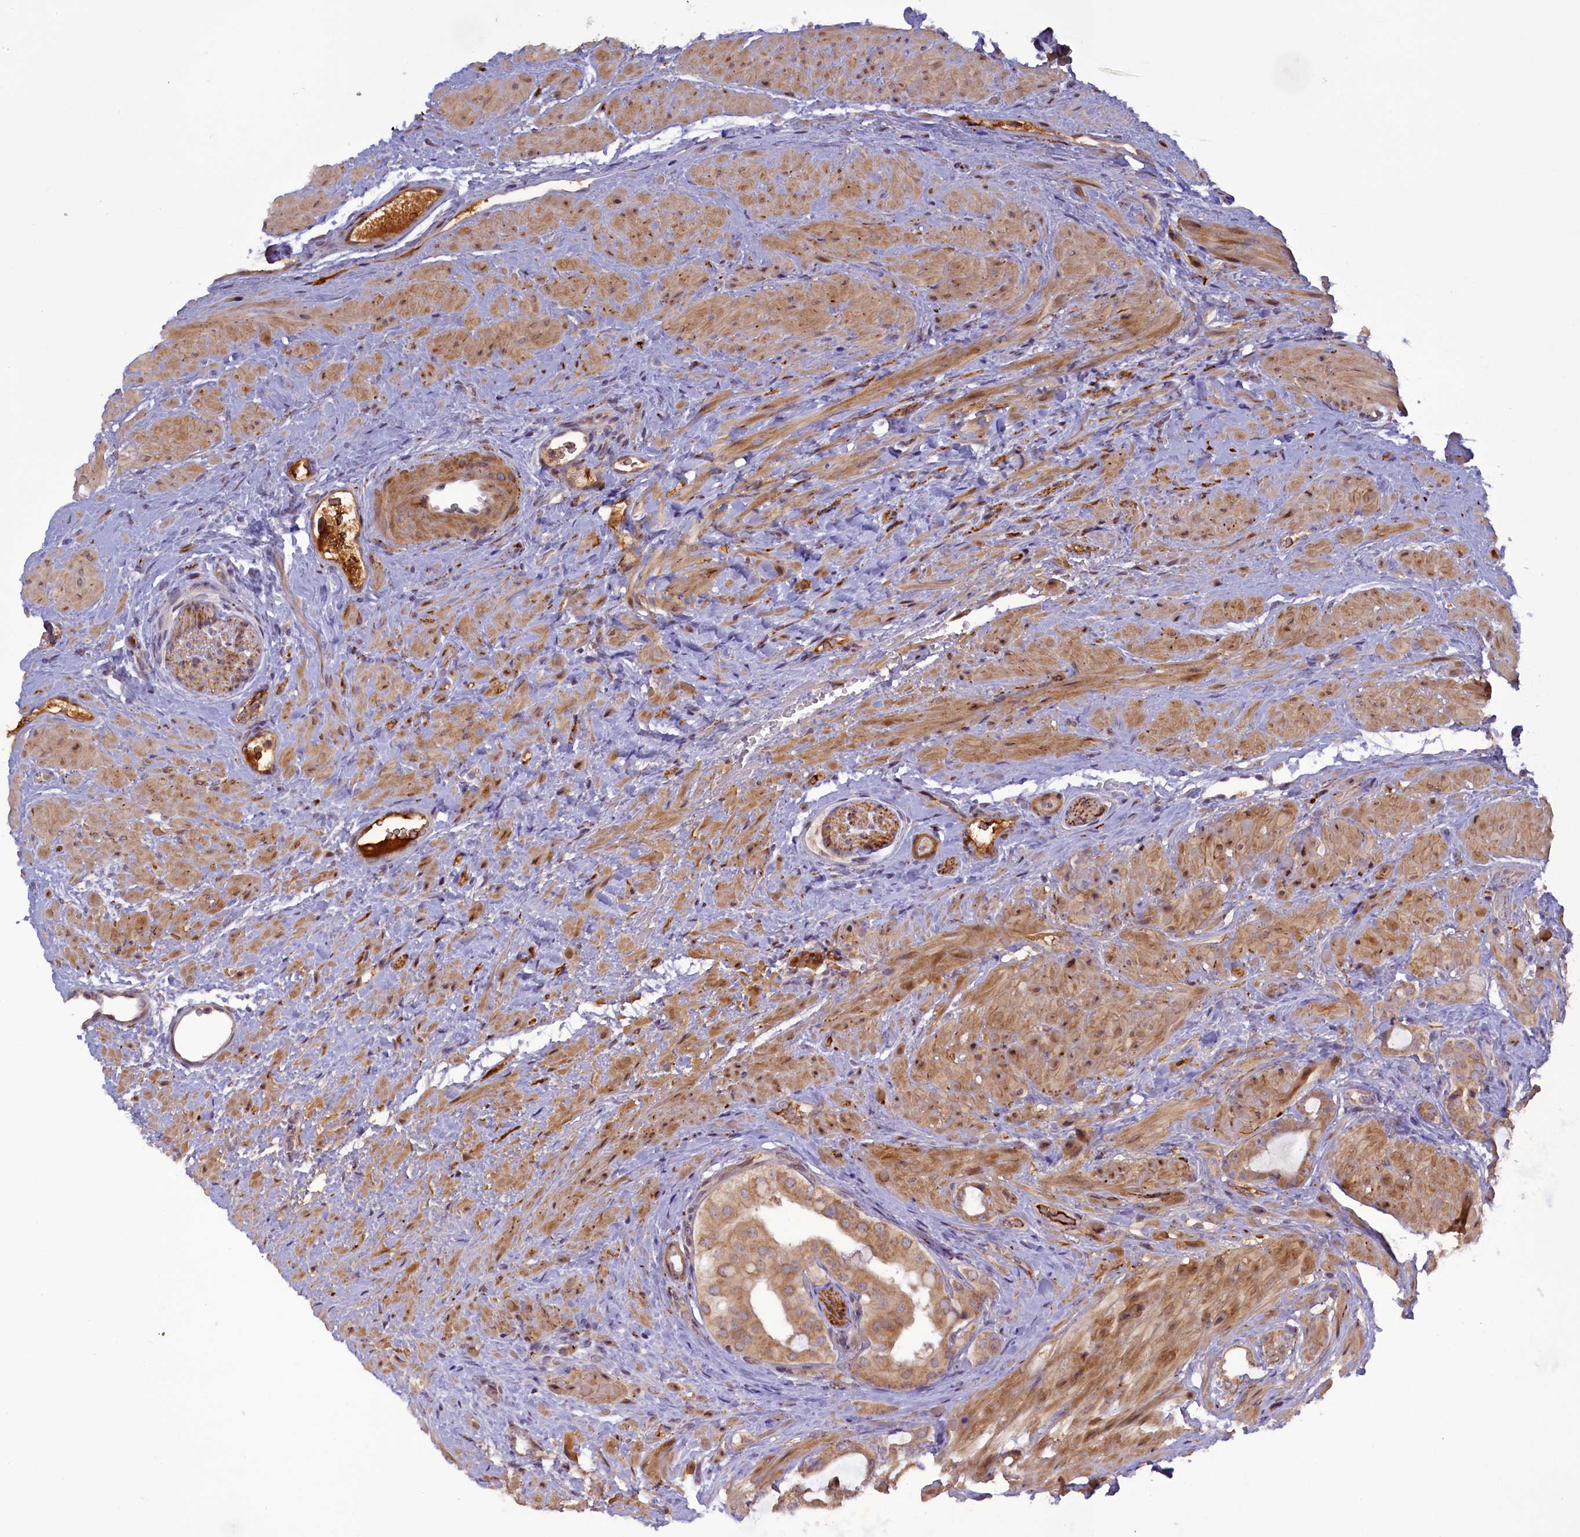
{"staining": {"intensity": "moderate", "quantity": ">75%", "location": "cytoplasmic/membranous"}, "tissue": "prostate cancer", "cell_type": "Tumor cells", "image_type": "cancer", "snomed": [{"axis": "morphology", "description": "Adenocarcinoma, Low grade"}, {"axis": "topography", "description": "Prostate"}], "caption": "Approximately >75% of tumor cells in prostate cancer (adenocarcinoma (low-grade)) show moderate cytoplasmic/membranous protein staining as visualized by brown immunohistochemical staining.", "gene": "RRAD", "patient": {"sex": "male", "age": 57}}